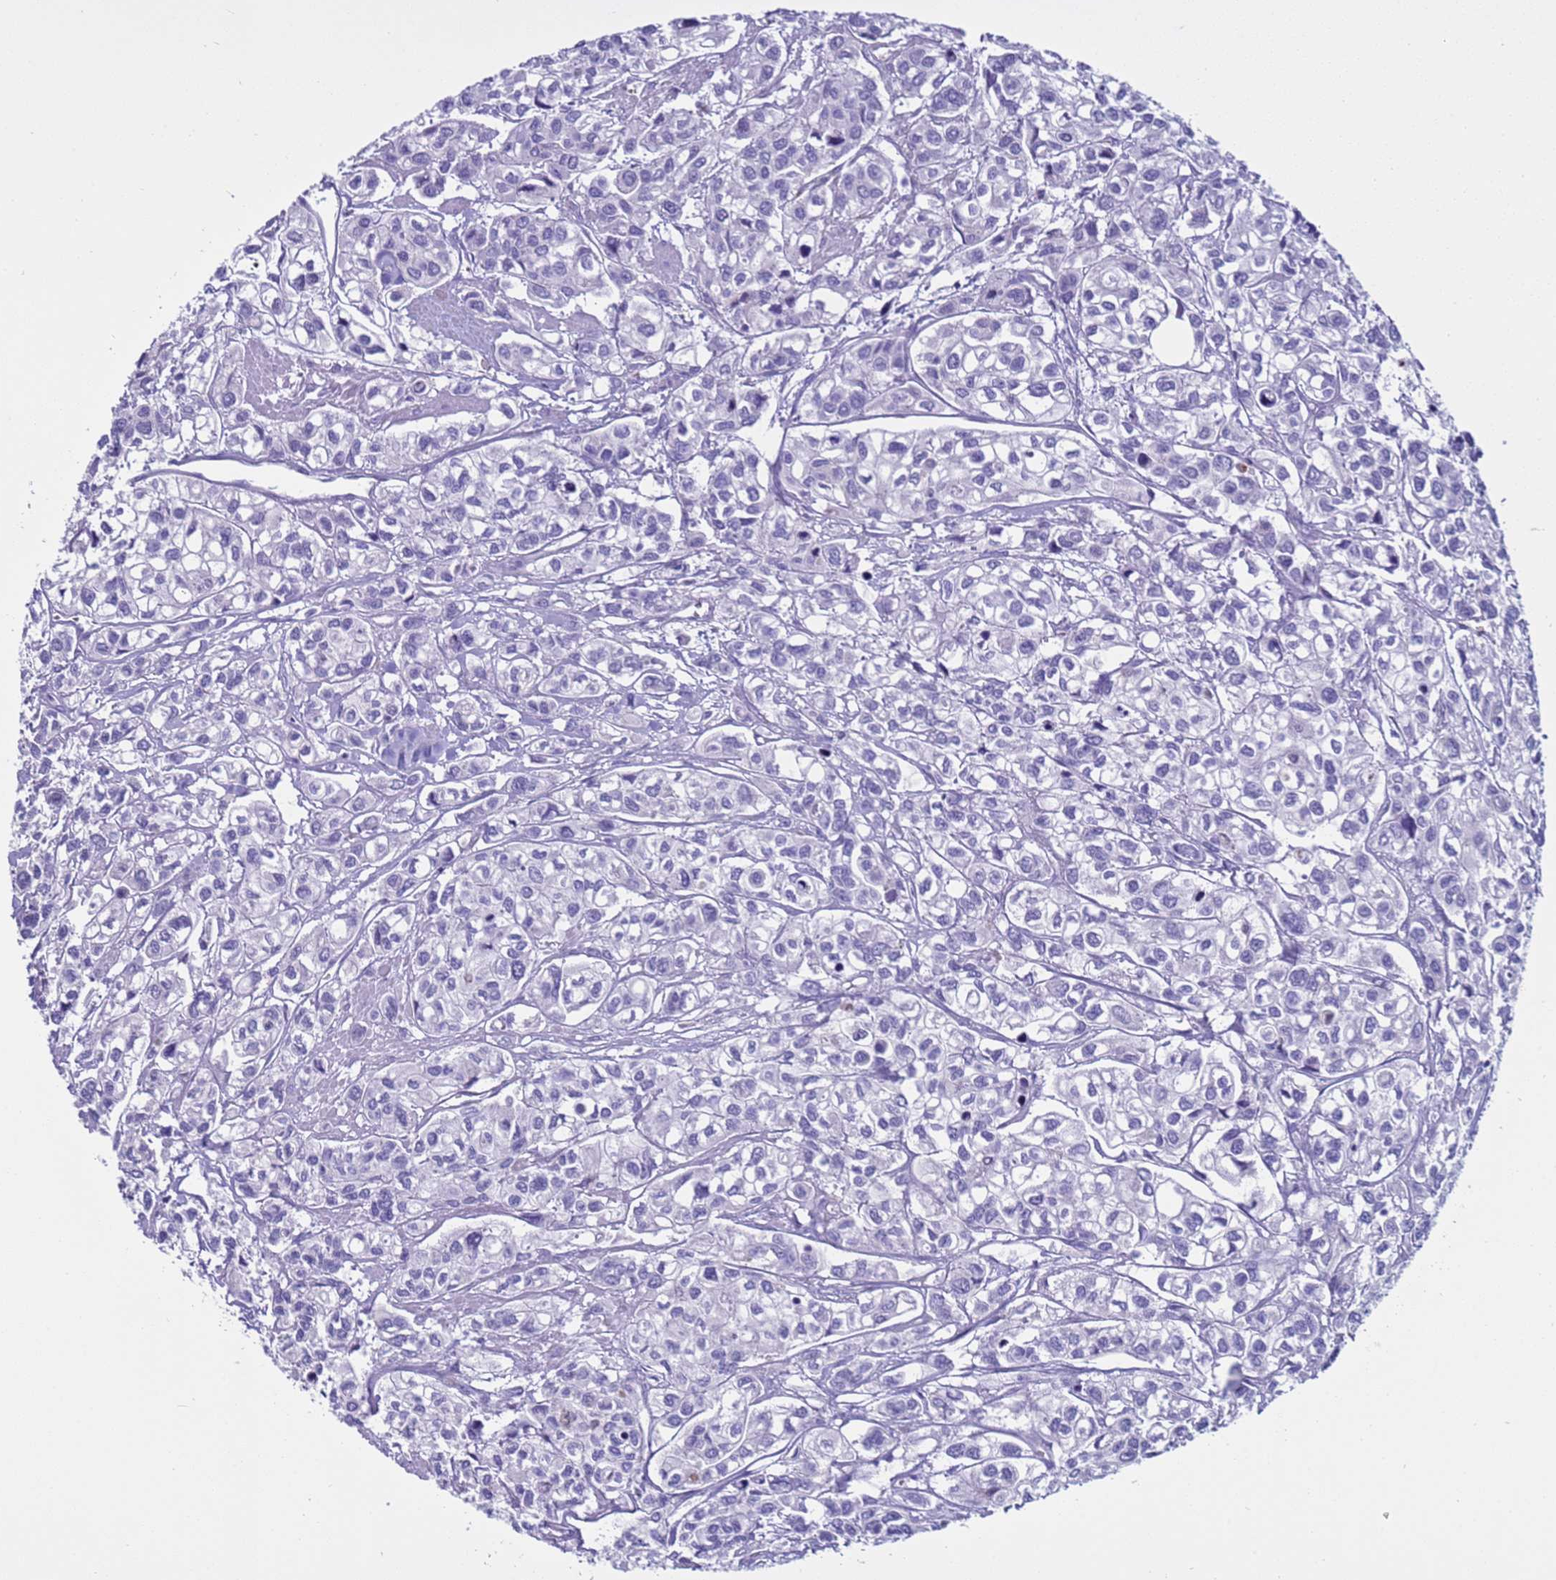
{"staining": {"intensity": "negative", "quantity": "none", "location": "none"}, "tissue": "urothelial cancer", "cell_type": "Tumor cells", "image_type": "cancer", "snomed": [{"axis": "morphology", "description": "Urothelial carcinoma, High grade"}, {"axis": "topography", "description": "Urinary bladder"}], "caption": "Immunohistochemical staining of urothelial cancer shows no significant expression in tumor cells. The staining was performed using DAB to visualize the protein expression in brown, while the nuclei were stained in blue with hematoxylin (Magnification: 20x).", "gene": "CST4", "patient": {"sex": "male", "age": 67}}